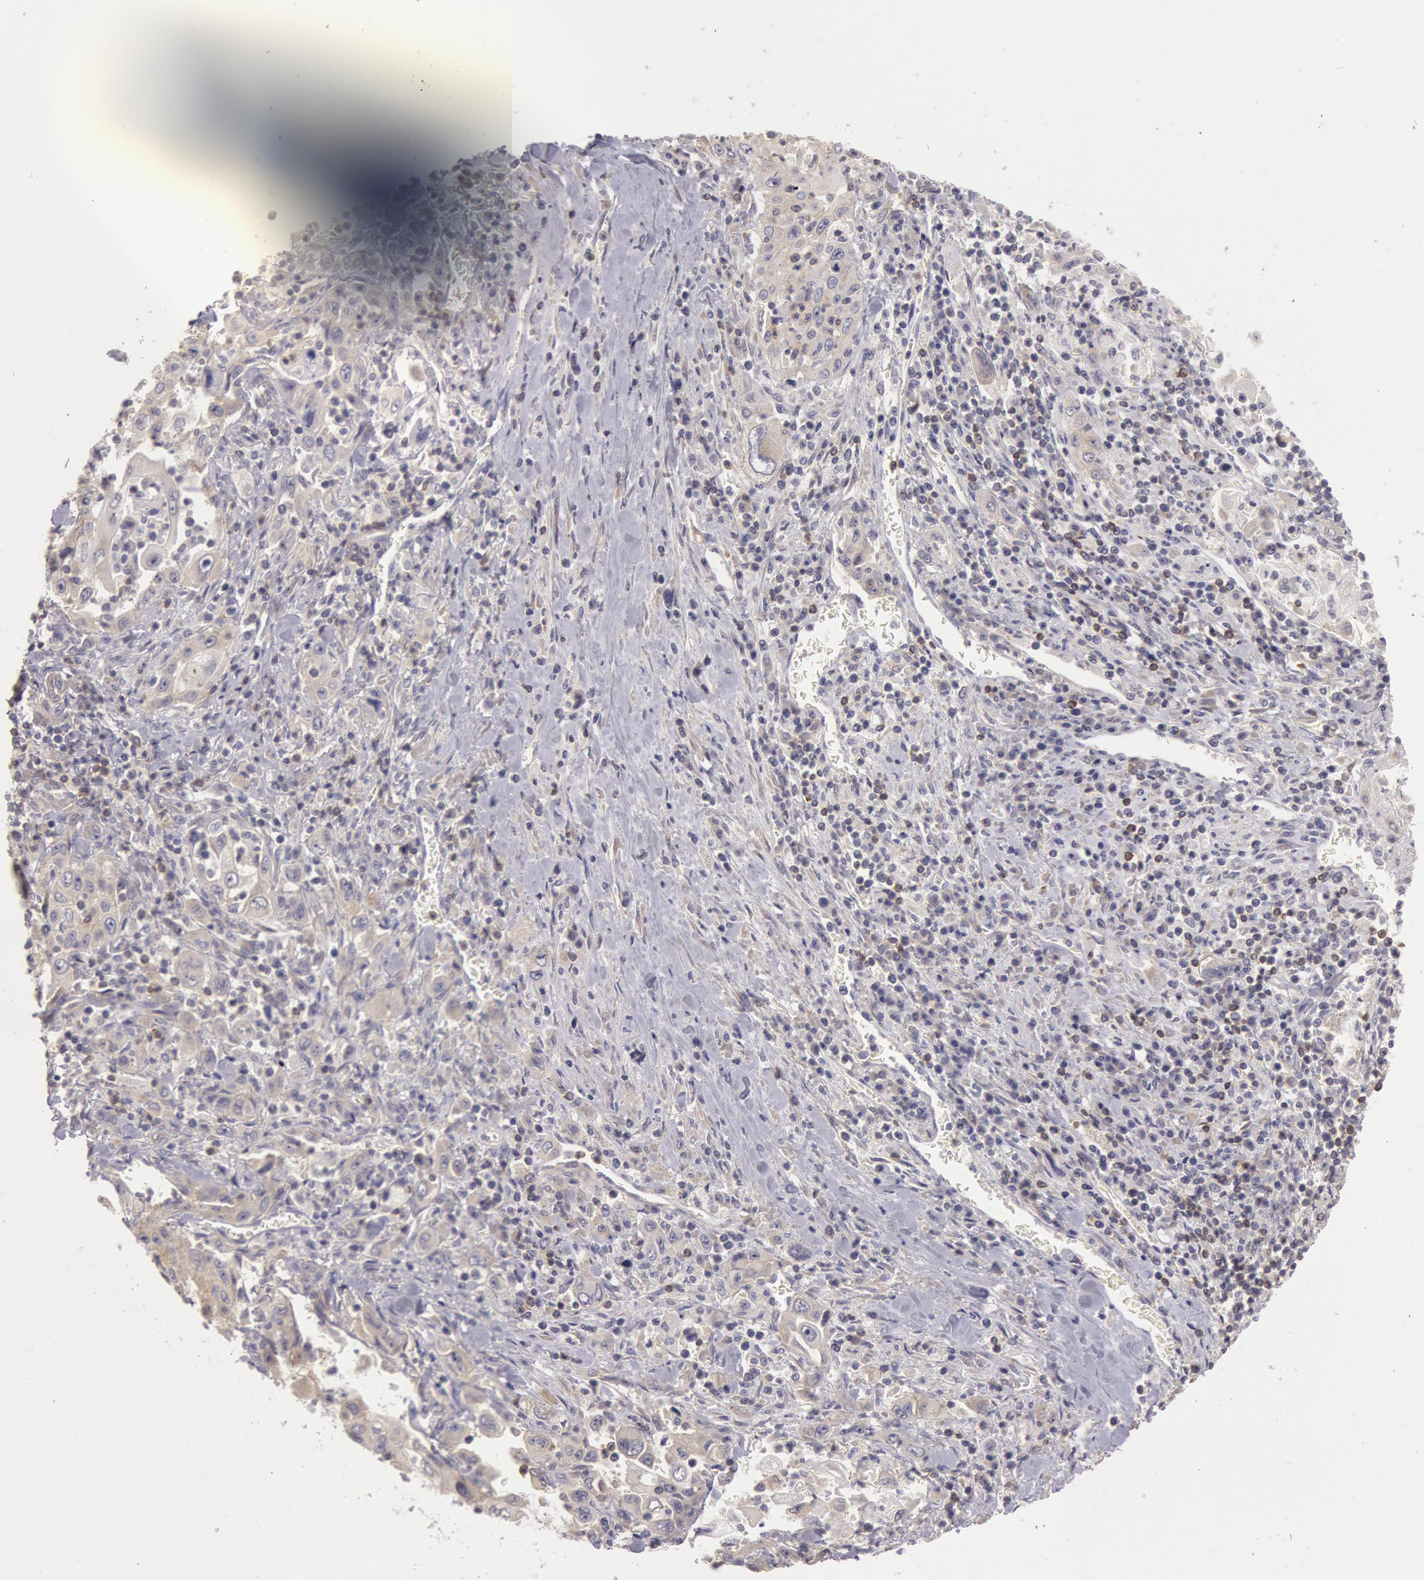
{"staining": {"intensity": "weak", "quantity": "25%-75%", "location": "cytoplasmic/membranous"}, "tissue": "pancreatic cancer", "cell_type": "Tumor cells", "image_type": "cancer", "snomed": [{"axis": "morphology", "description": "Adenocarcinoma, NOS"}, {"axis": "topography", "description": "Pancreas"}], "caption": "Immunohistochemical staining of human pancreatic cancer (adenocarcinoma) exhibits weak cytoplasmic/membranous protein expression in about 25%-75% of tumor cells.", "gene": "NMT2", "patient": {"sex": "male", "age": 70}}